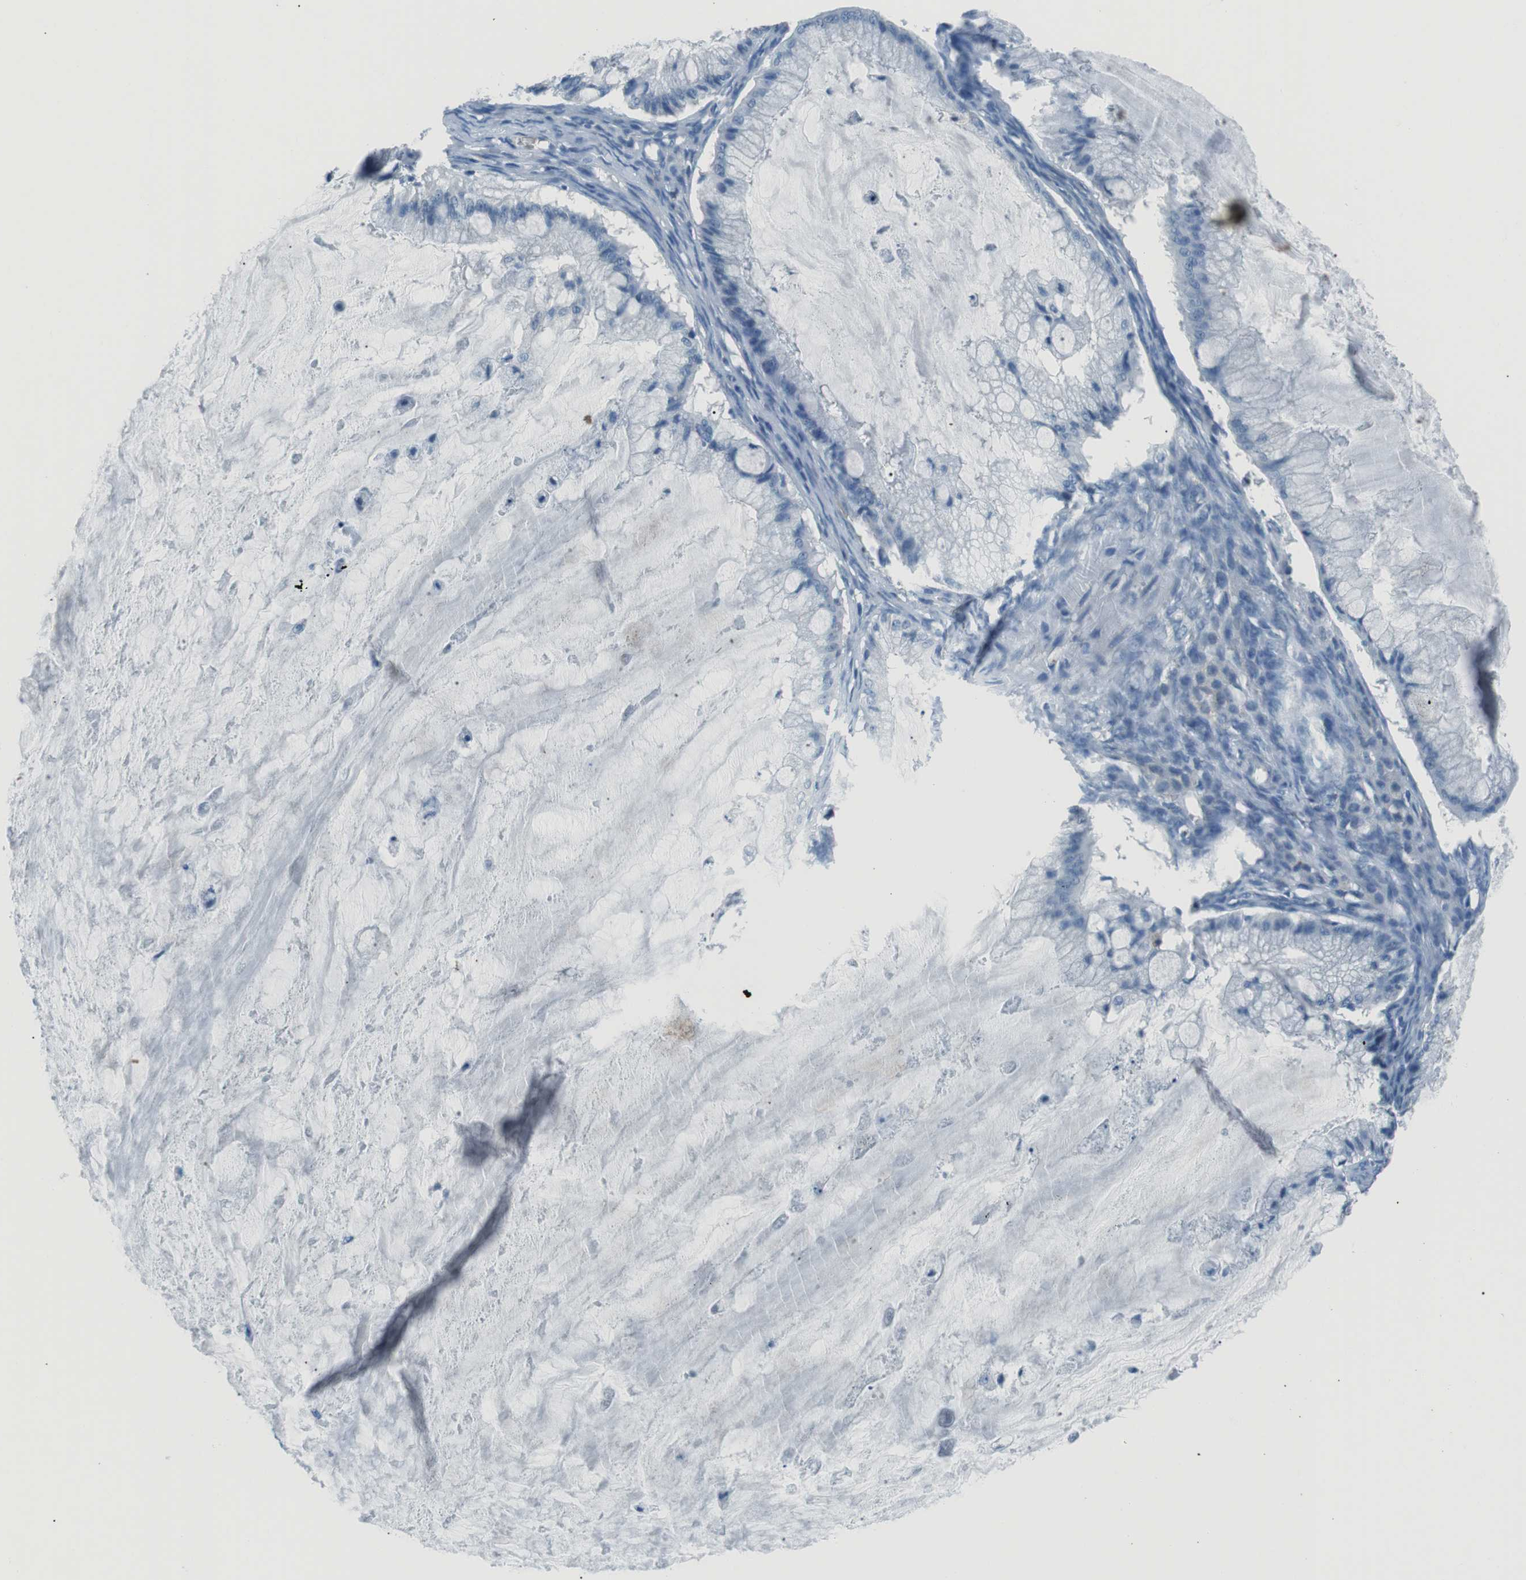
{"staining": {"intensity": "negative", "quantity": "none", "location": "none"}, "tissue": "ovarian cancer", "cell_type": "Tumor cells", "image_type": "cancer", "snomed": [{"axis": "morphology", "description": "Cystadenocarcinoma, mucinous, NOS"}, {"axis": "topography", "description": "Ovary"}], "caption": "Histopathology image shows no significant protein staining in tumor cells of ovarian cancer. (Immunohistochemistry (ihc), brightfield microscopy, high magnification).", "gene": "ST6GAL1", "patient": {"sex": "female", "age": 57}}